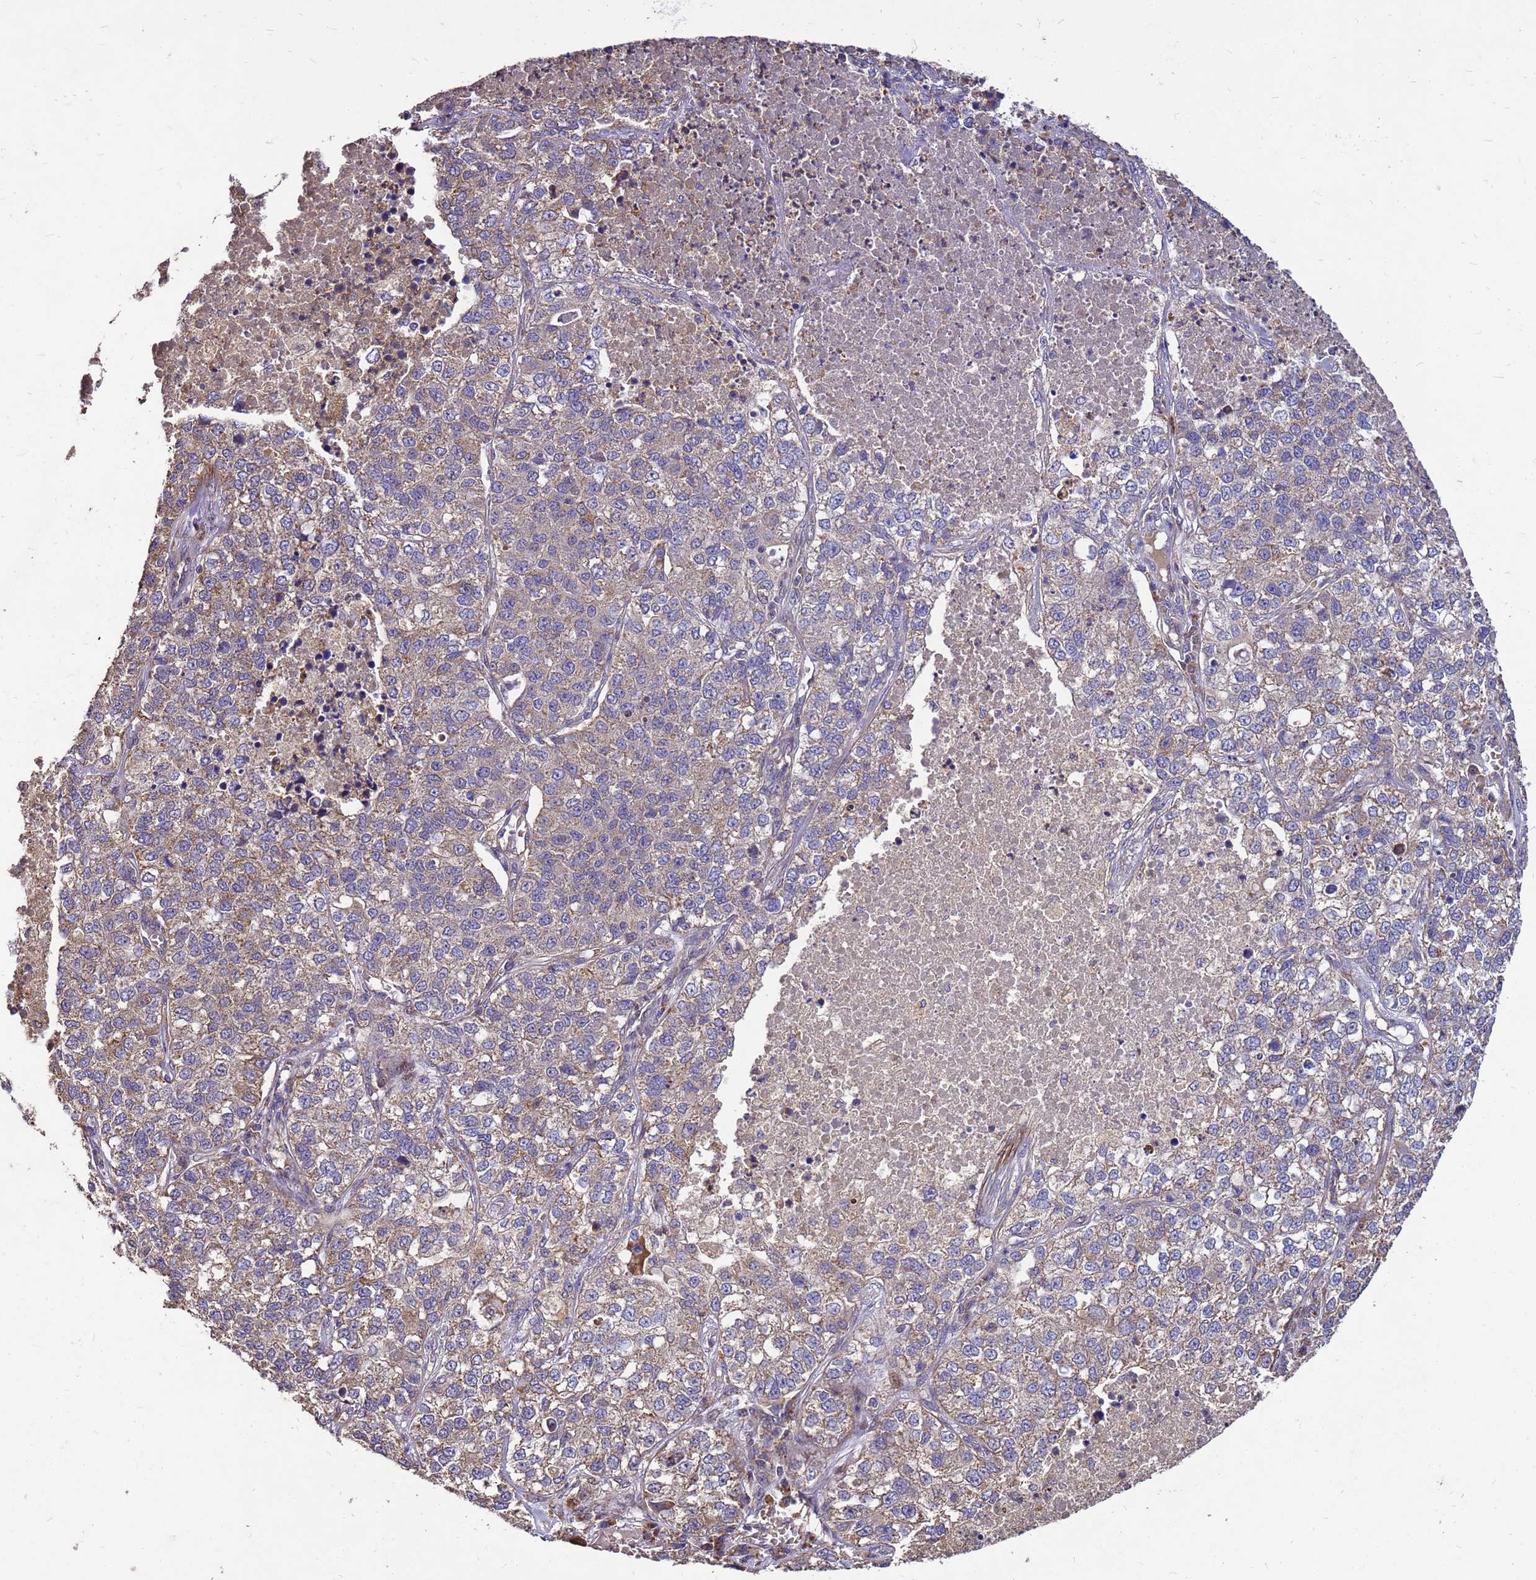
{"staining": {"intensity": "weak", "quantity": ">75%", "location": "cytoplasmic/membranous"}, "tissue": "lung cancer", "cell_type": "Tumor cells", "image_type": "cancer", "snomed": [{"axis": "morphology", "description": "Adenocarcinoma, NOS"}, {"axis": "topography", "description": "Lung"}], "caption": "This is a photomicrograph of immunohistochemistry (IHC) staining of adenocarcinoma (lung), which shows weak positivity in the cytoplasmic/membranous of tumor cells.", "gene": "RSPRY1", "patient": {"sex": "male", "age": 49}}